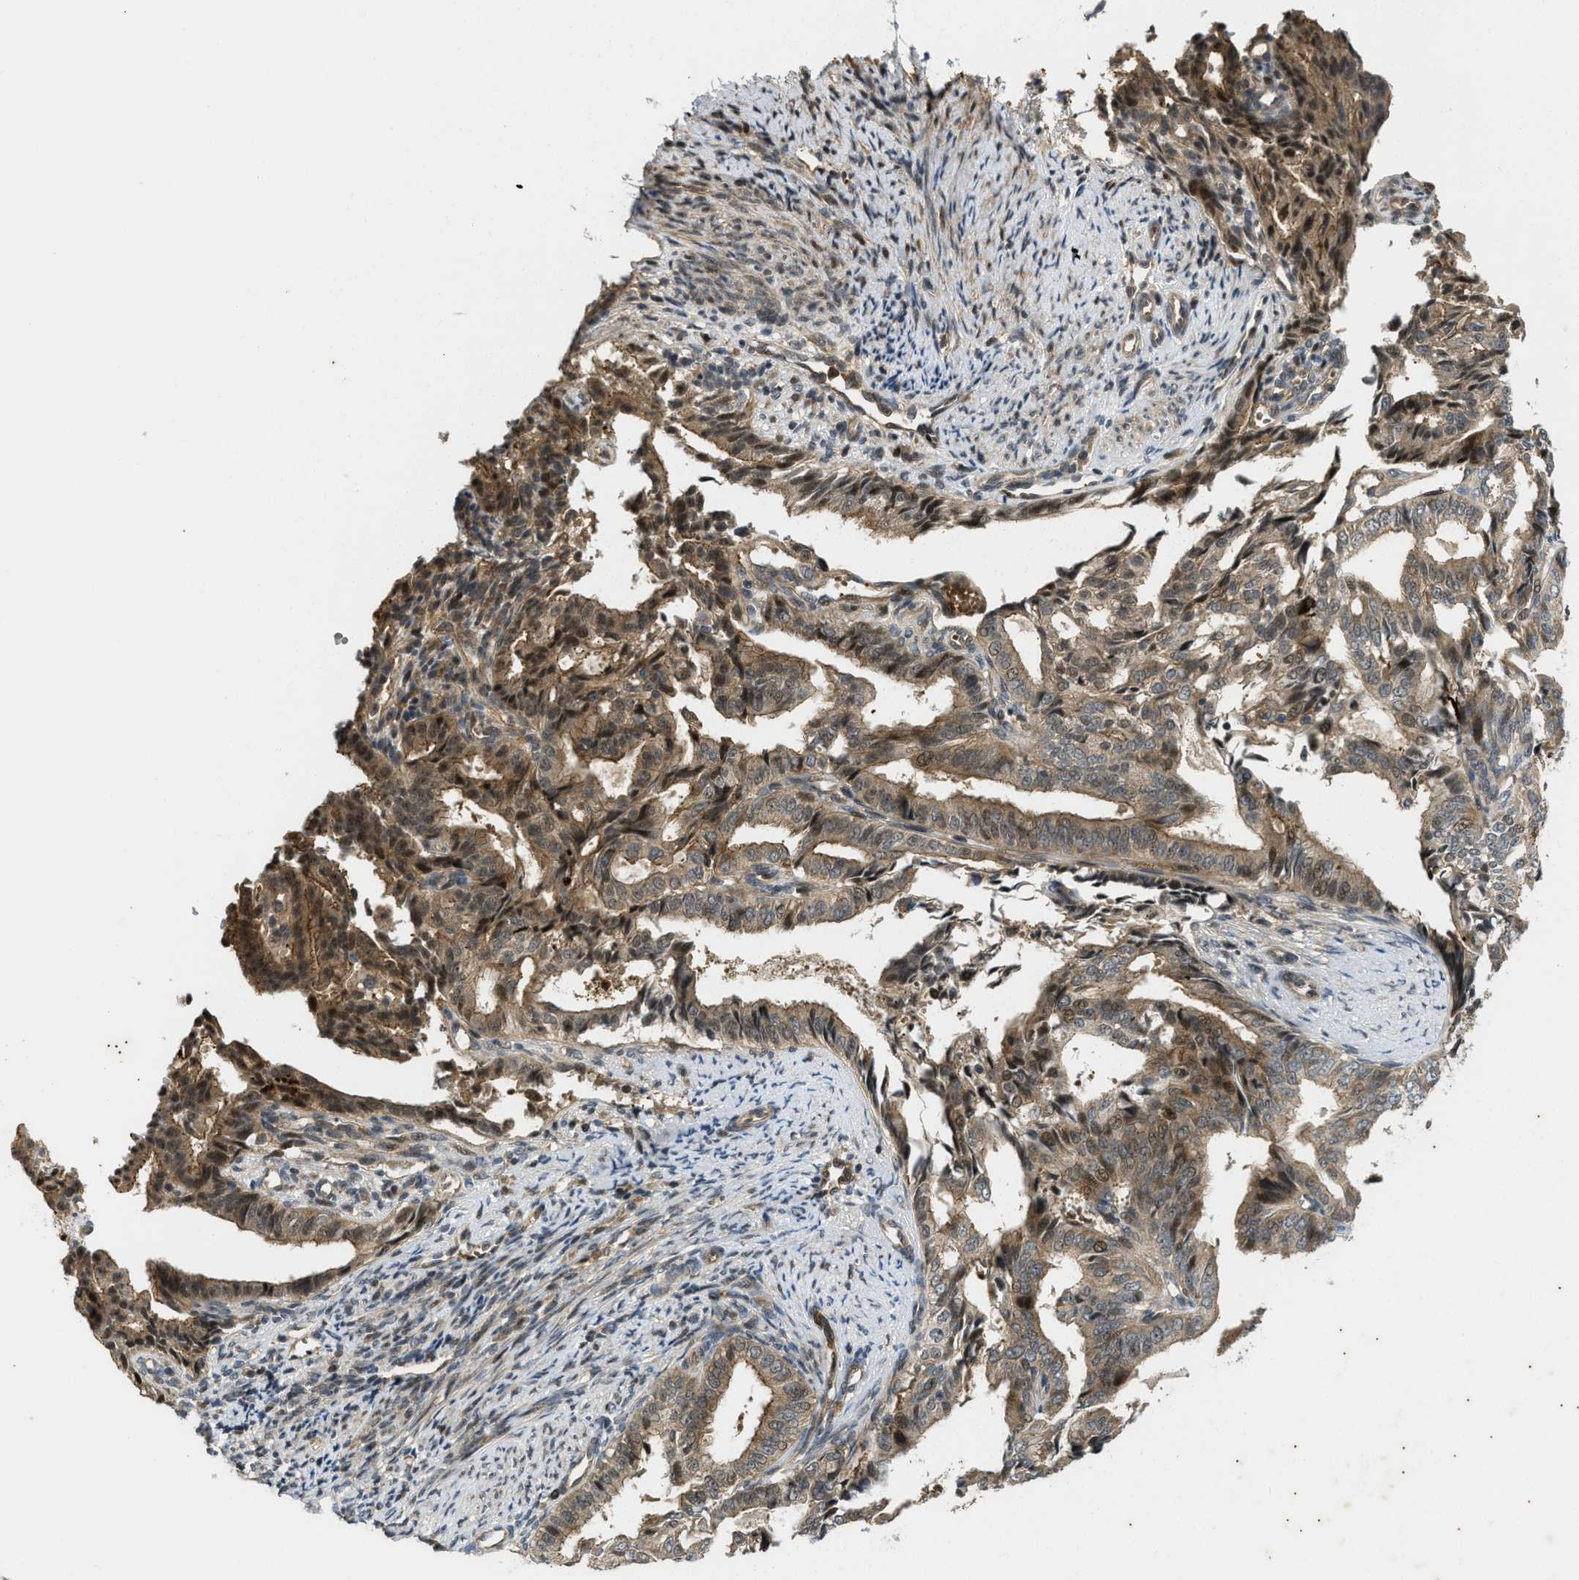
{"staining": {"intensity": "moderate", "quantity": ">75%", "location": "cytoplasmic/membranous,nuclear"}, "tissue": "endometrial cancer", "cell_type": "Tumor cells", "image_type": "cancer", "snomed": [{"axis": "morphology", "description": "Adenocarcinoma, NOS"}, {"axis": "topography", "description": "Endometrium"}], "caption": "Immunohistochemistry of adenocarcinoma (endometrial) reveals medium levels of moderate cytoplasmic/membranous and nuclear expression in about >75% of tumor cells.", "gene": "DNAJC28", "patient": {"sex": "female", "age": 58}}